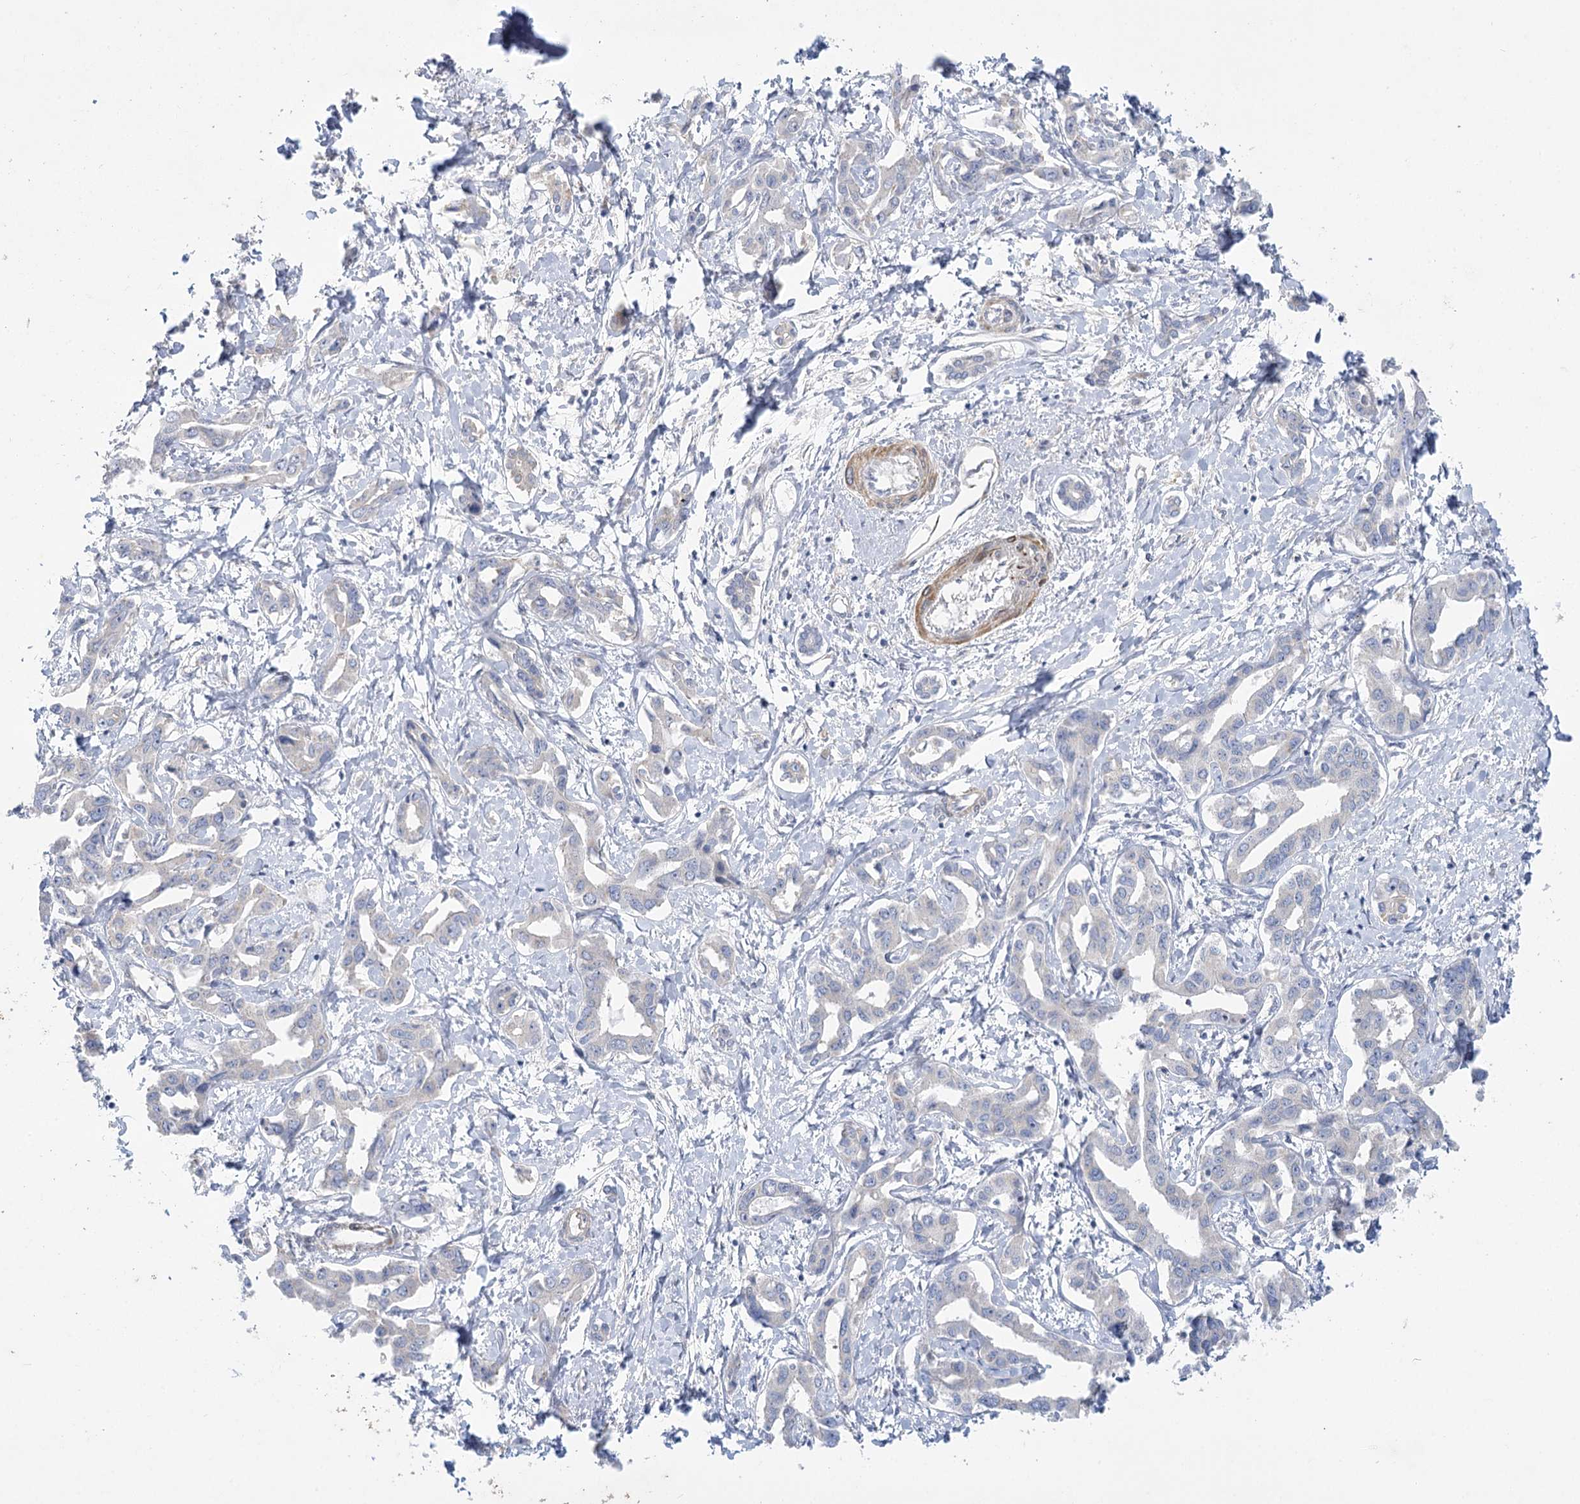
{"staining": {"intensity": "negative", "quantity": "none", "location": "none"}, "tissue": "liver cancer", "cell_type": "Tumor cells", "image_type": "cancer", "snomed": [{"axis": "morphology", "description": "Cholangiocarcinoma"}, {"axis": "topography", "description": "Liver"}], "caption": "High magnification brightfield microscopy of liver cholangiocarcinoma stained with DAB (3,3'-diaminobenzidine) (brown) and counterstained with hematoxylin (blue): tumor cells show no significant positivity. (DAB IHC visualized using brightfield microscopy, high magnification).", "gene": "DHTKD1", "patient": {"sex": "male", "age": 59}}